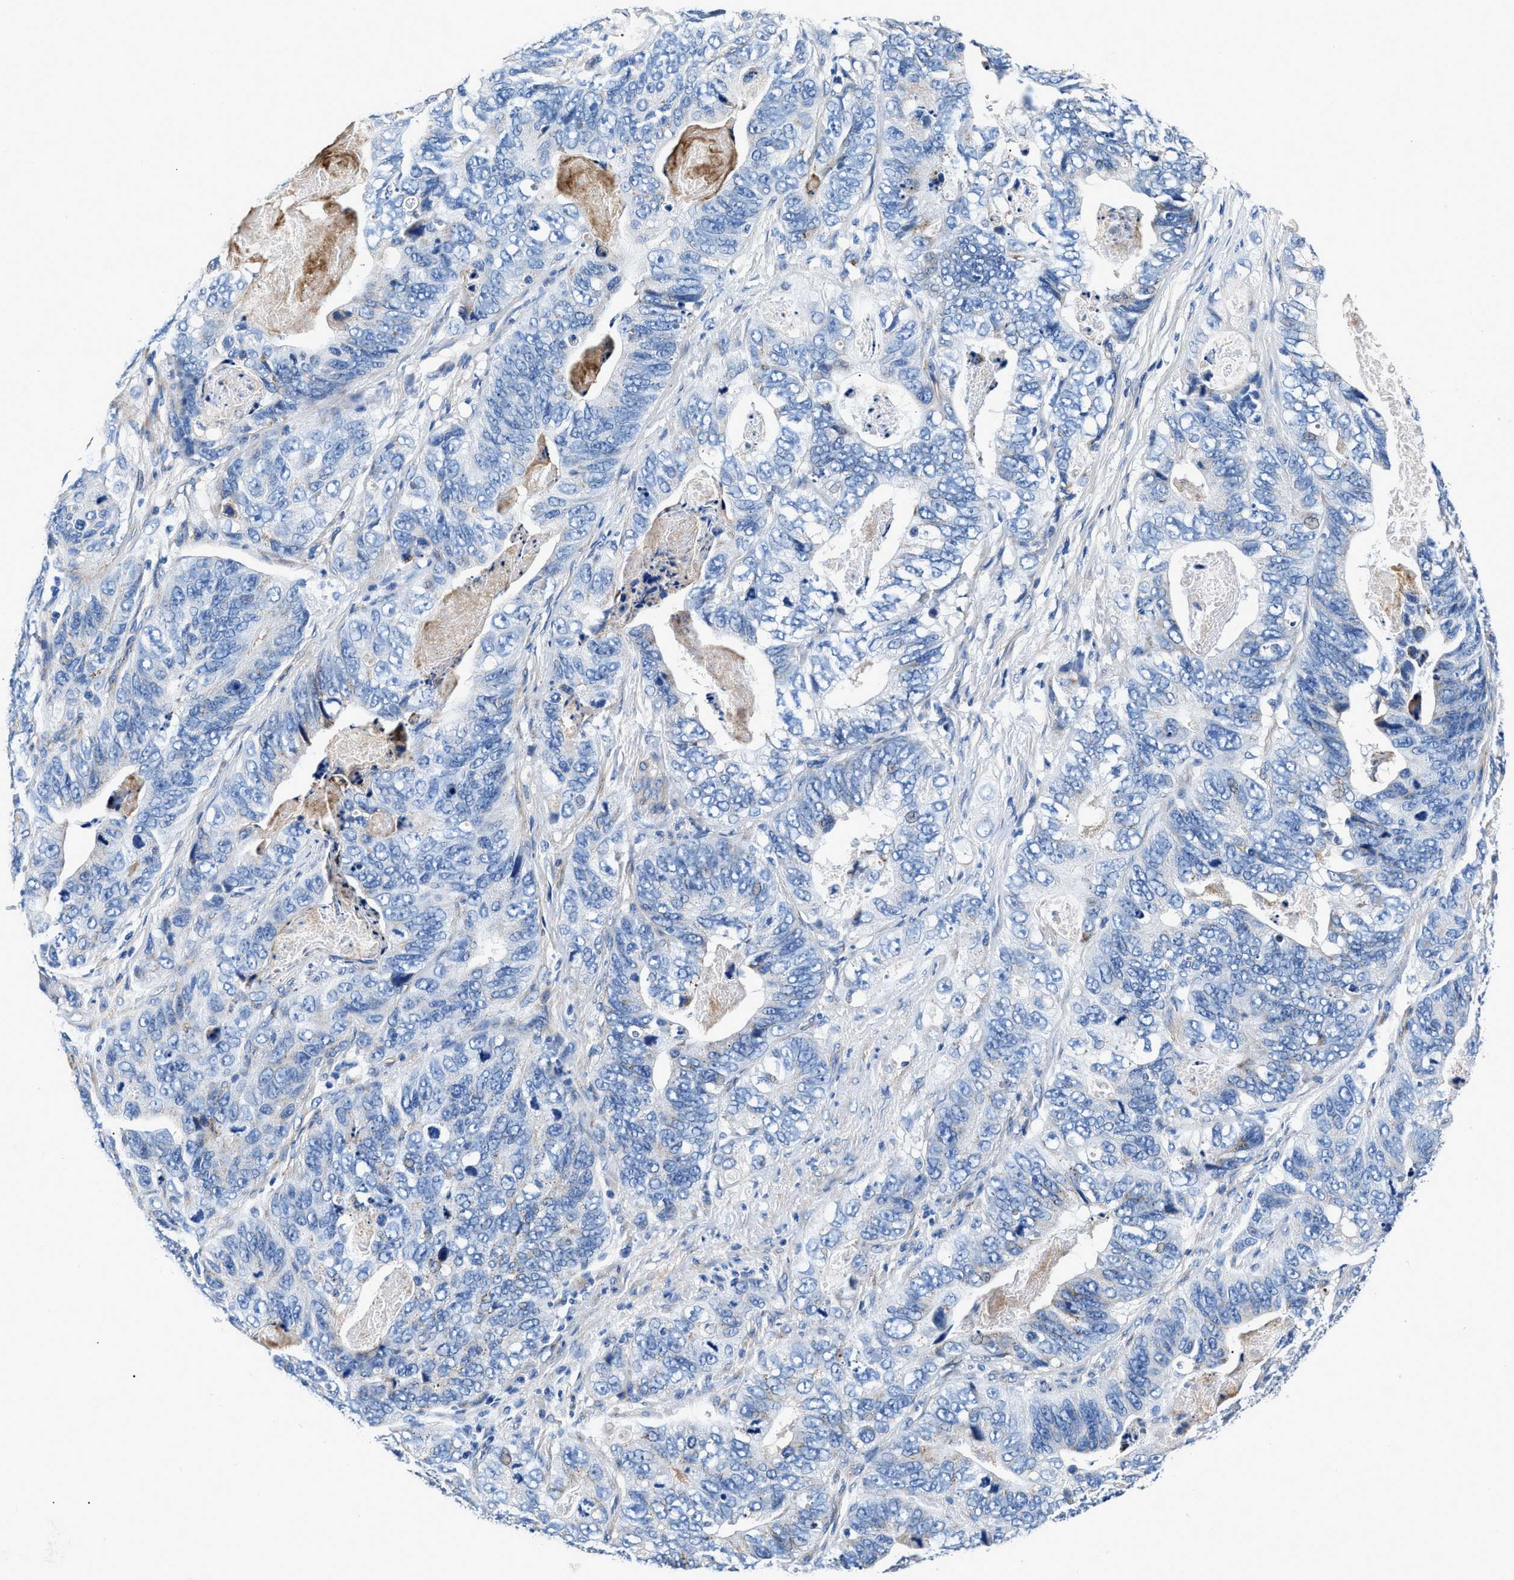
{"staining": {"intensity": "negative", "quantity": "none", "location": "none"}, "tissue": "stomach cancer", "cell_type": "Tumor cells", "image_type": "cancer", "snomed": [{"axis": "morphology", "description": "Adenocarcinoma, NOS"}, {"axis": "topography", "description": "Stomach"}], "caption": "Image shows no protein staining in tumor cells of adenocarcinoma (stomach) tissue.", "gene": "DAG1", "patient": {"sex": "female", "age": 89}}